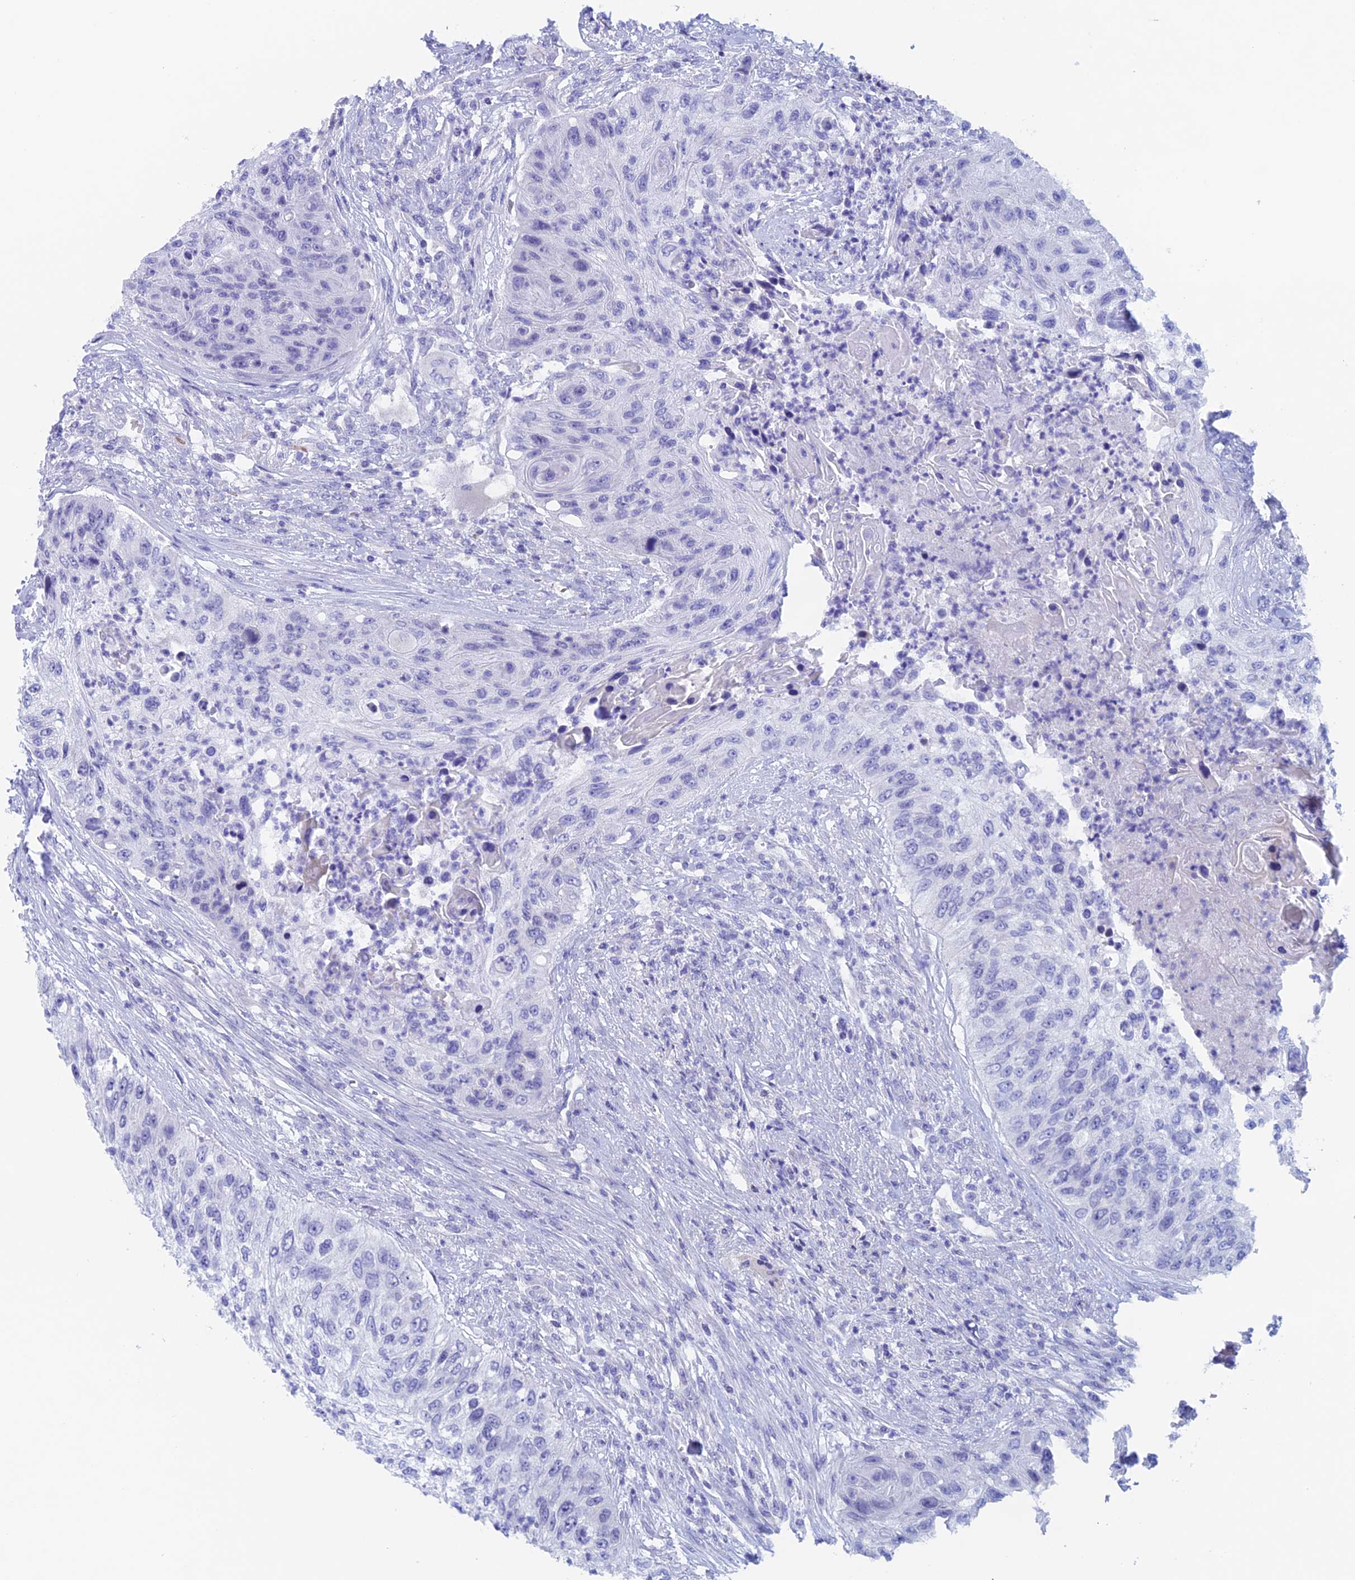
{"staining": {"intensity": "negative", "quantity": "none", "location": "none"}, "tissue": "urothelial cancer", "cell_type": "Tumor cells", "image_type": "cancer", "snomed": [{"axis": "morphology", "description": "Urothelial carcinoma, High grade"}, {"axis": "topography", "description": "Urinary bladder"}], "caption": "DAB immunohistochemical staining of high-grade urothelial carcinoma displays no significant expression in tumor cells.", "gene": "PSMC3IP", "patient": {"sex": "female", "age": 60}}